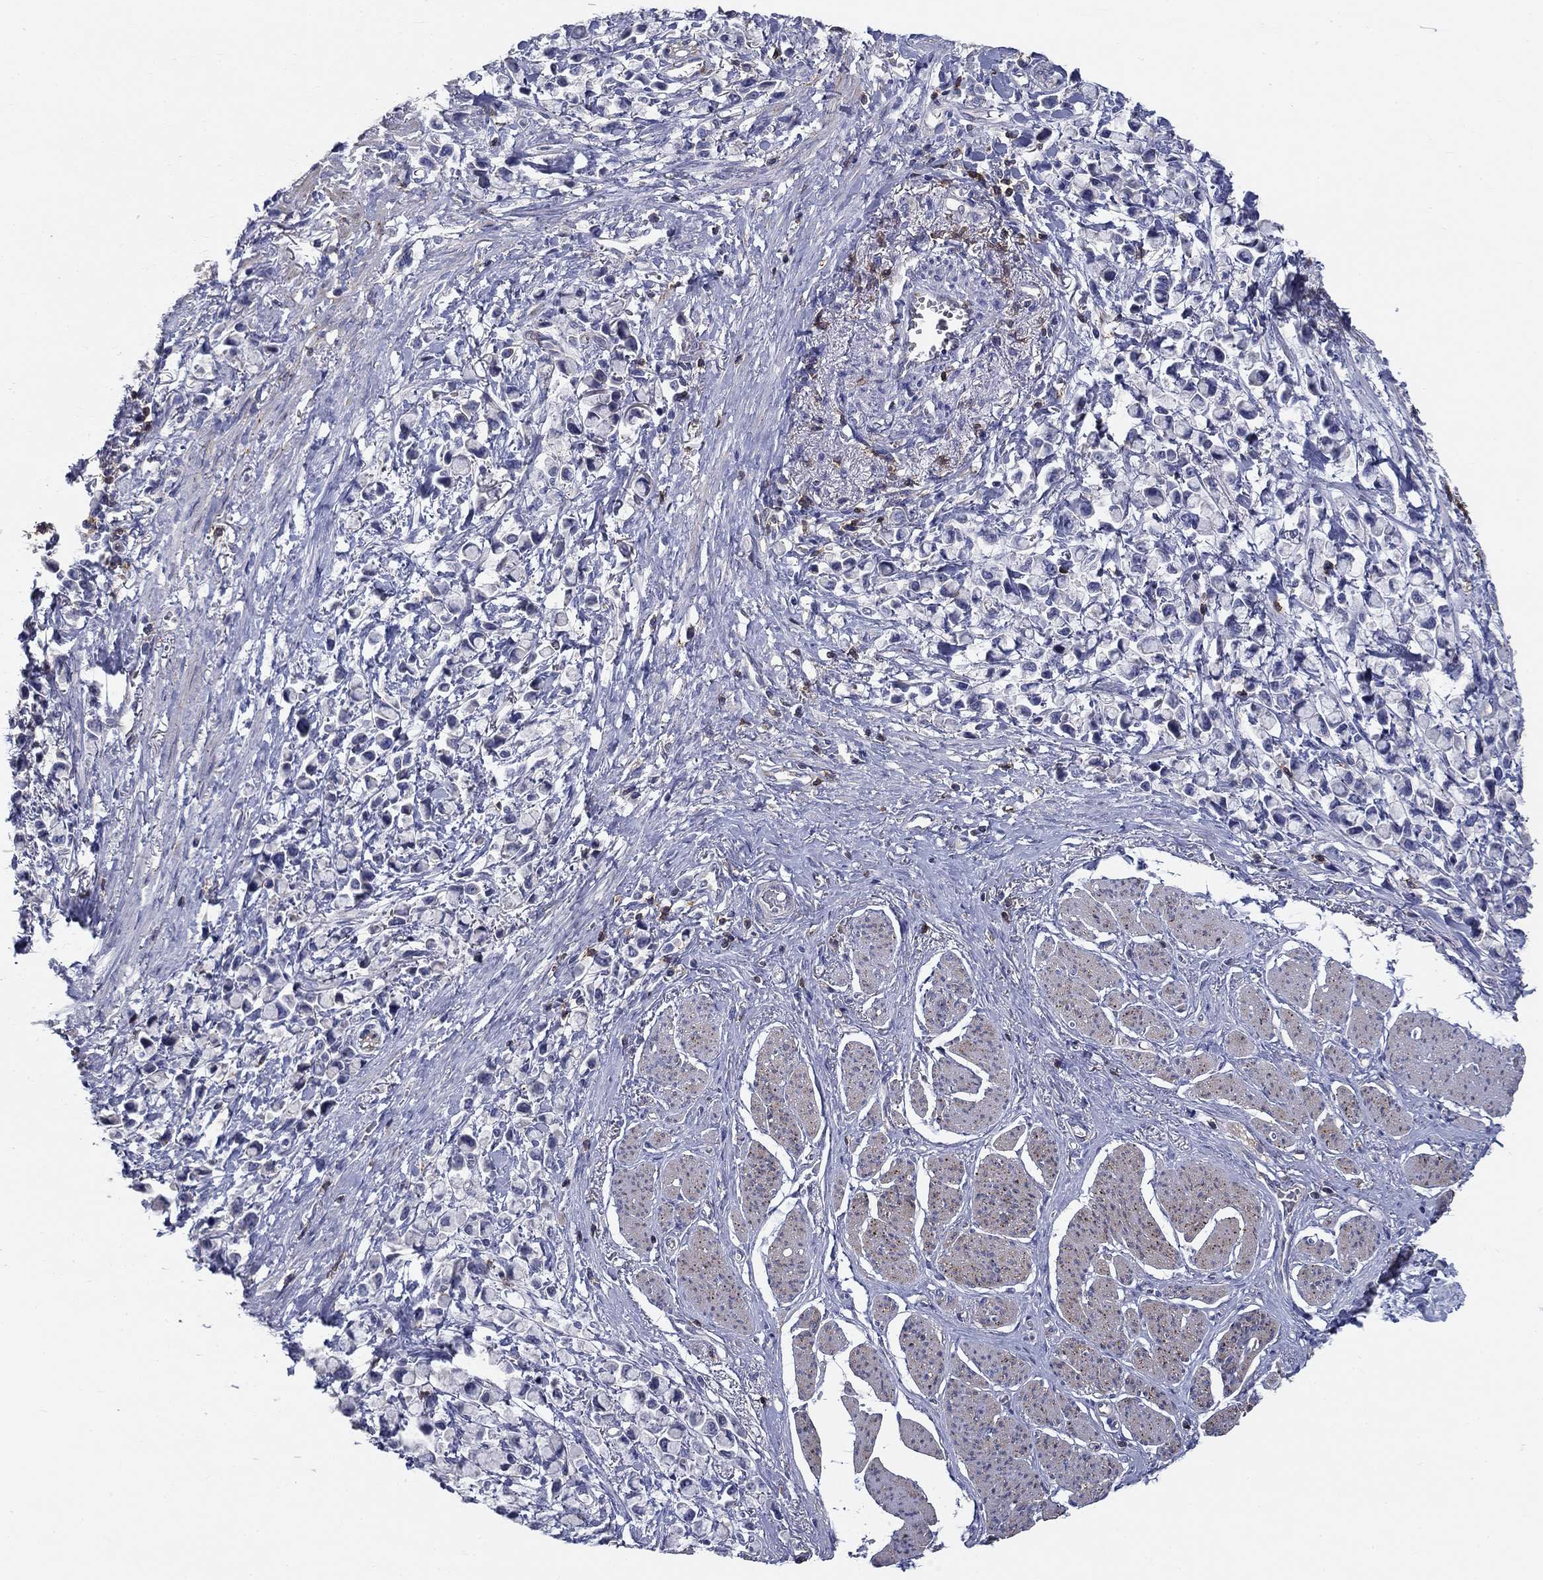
{"staining": {"intensity": "negative", "quantity": "none", "location": "none"}, "tissue": "stomach cancer", "cell_type": "Tumor cells", "image_type": "cancer", "snomed": [{"axis": "morphology", "description": "Adenocarcinoma, NOS"}, {"axis": "topography", "description": "Stomach"}], "caption": "High magnification brightfield microscopy of adenocarcinoma (stomach) stained with DAB (brown) and counterstained with hematoxylin (blue): tumor cells show no significant staining. (Stains: DAB immunohistochemistry with hematoxylin counter stain, Microscopy: brightfield microscopy at high magnification).", "gene": "SIT1", "patient": {"sex": "female", "age": 81}}